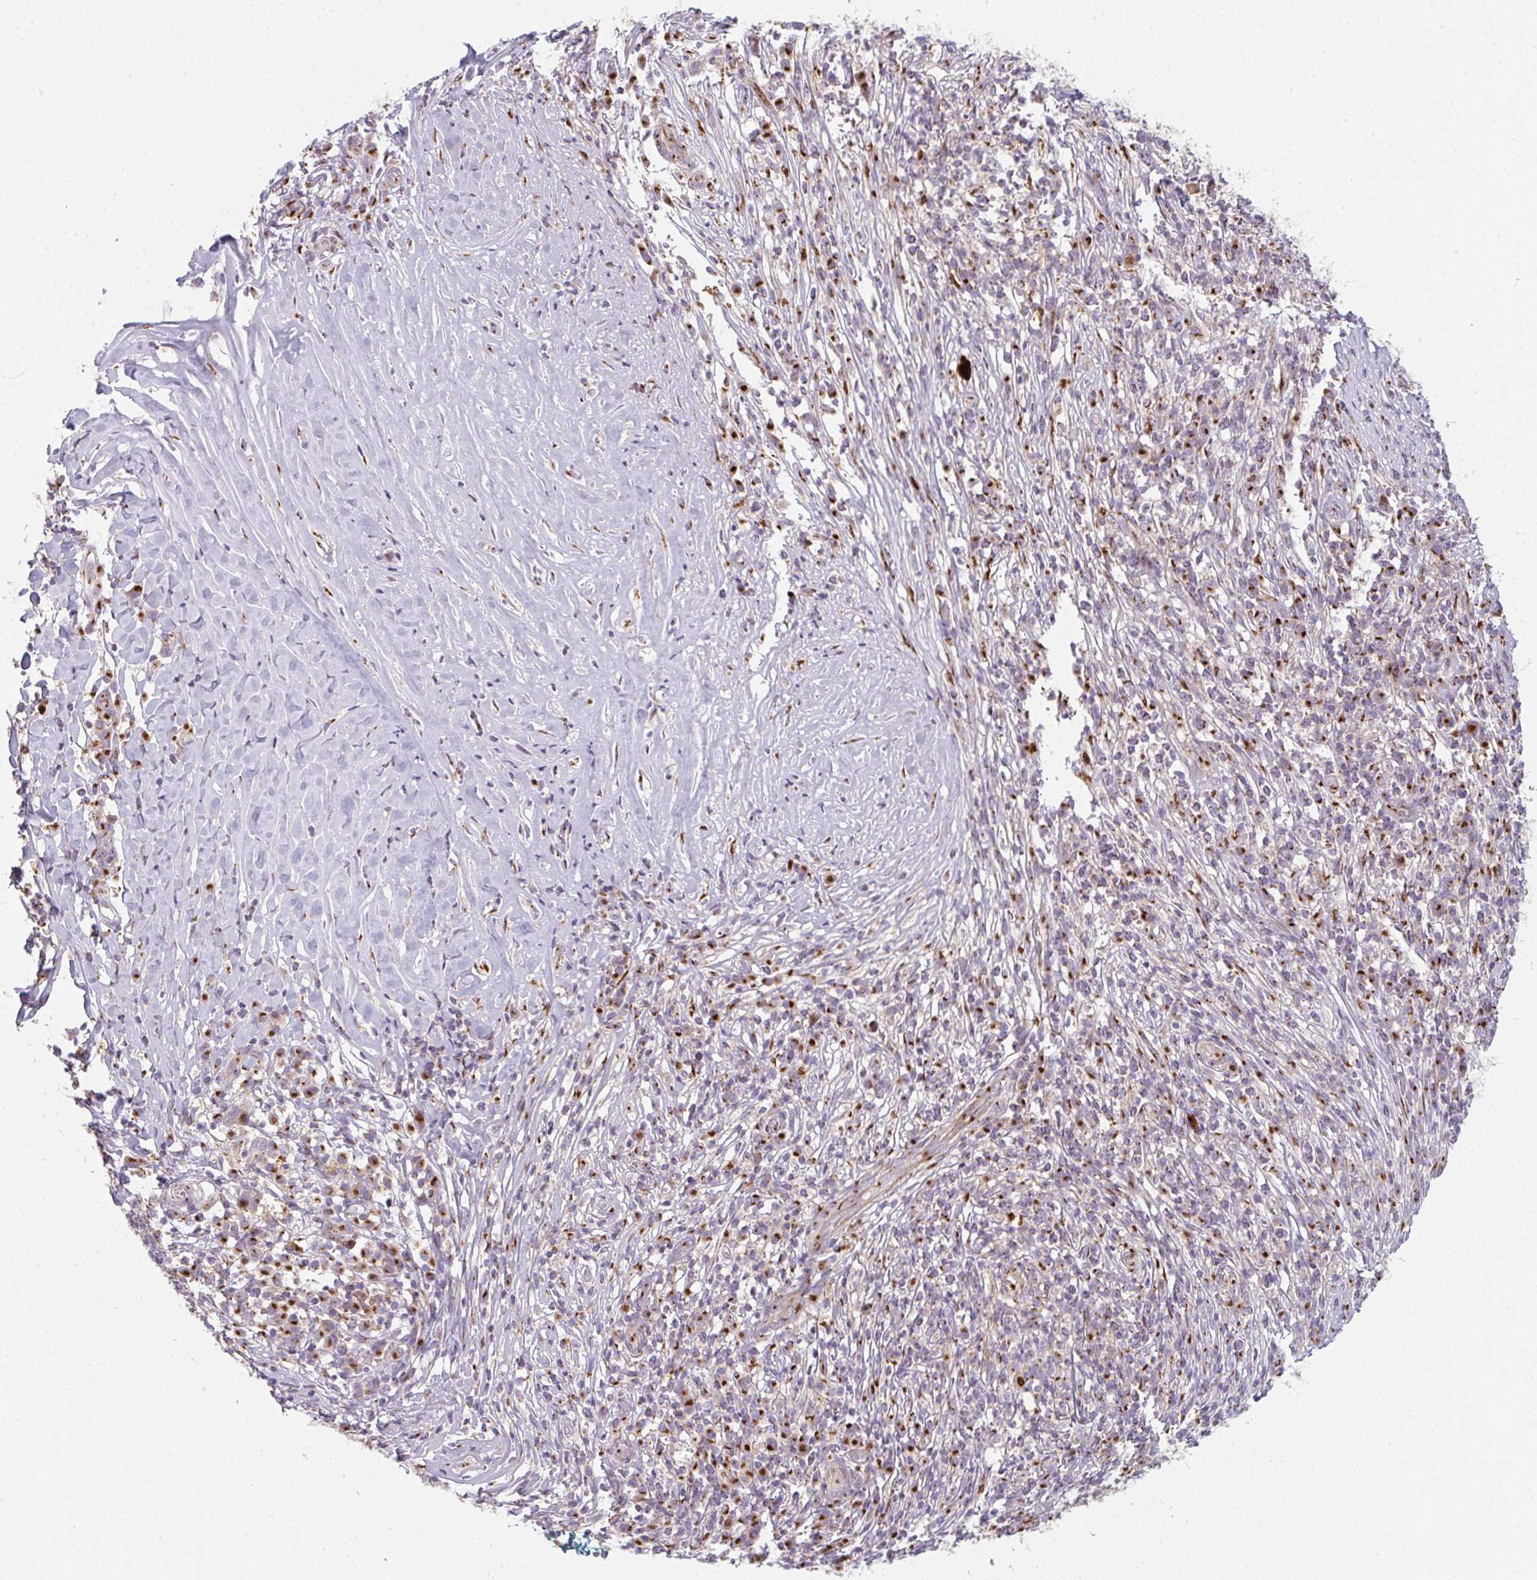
{"staining": {"intensity": "strong", "quantity": ">75%", "location": "cytoplasmic/membranous"}, "tissue": "melanoma", "cell_type": "Tumor cells", "image_type": "cancer", "snomed": [{"axis": "morphology", "description": "Malignant melanoma, NOS"}, {"axis": "topography", "description": "Skin"}], "caption": "Immunohistochemistry (IHC) micrograph of human melanoma stained for a protein (brown), which shows high levels of strong cytoplasmic/membranous positivity in about >75% of tumor cells.", "gene": "GVQW3", "patient": {"sex": "male", "age": 66}}